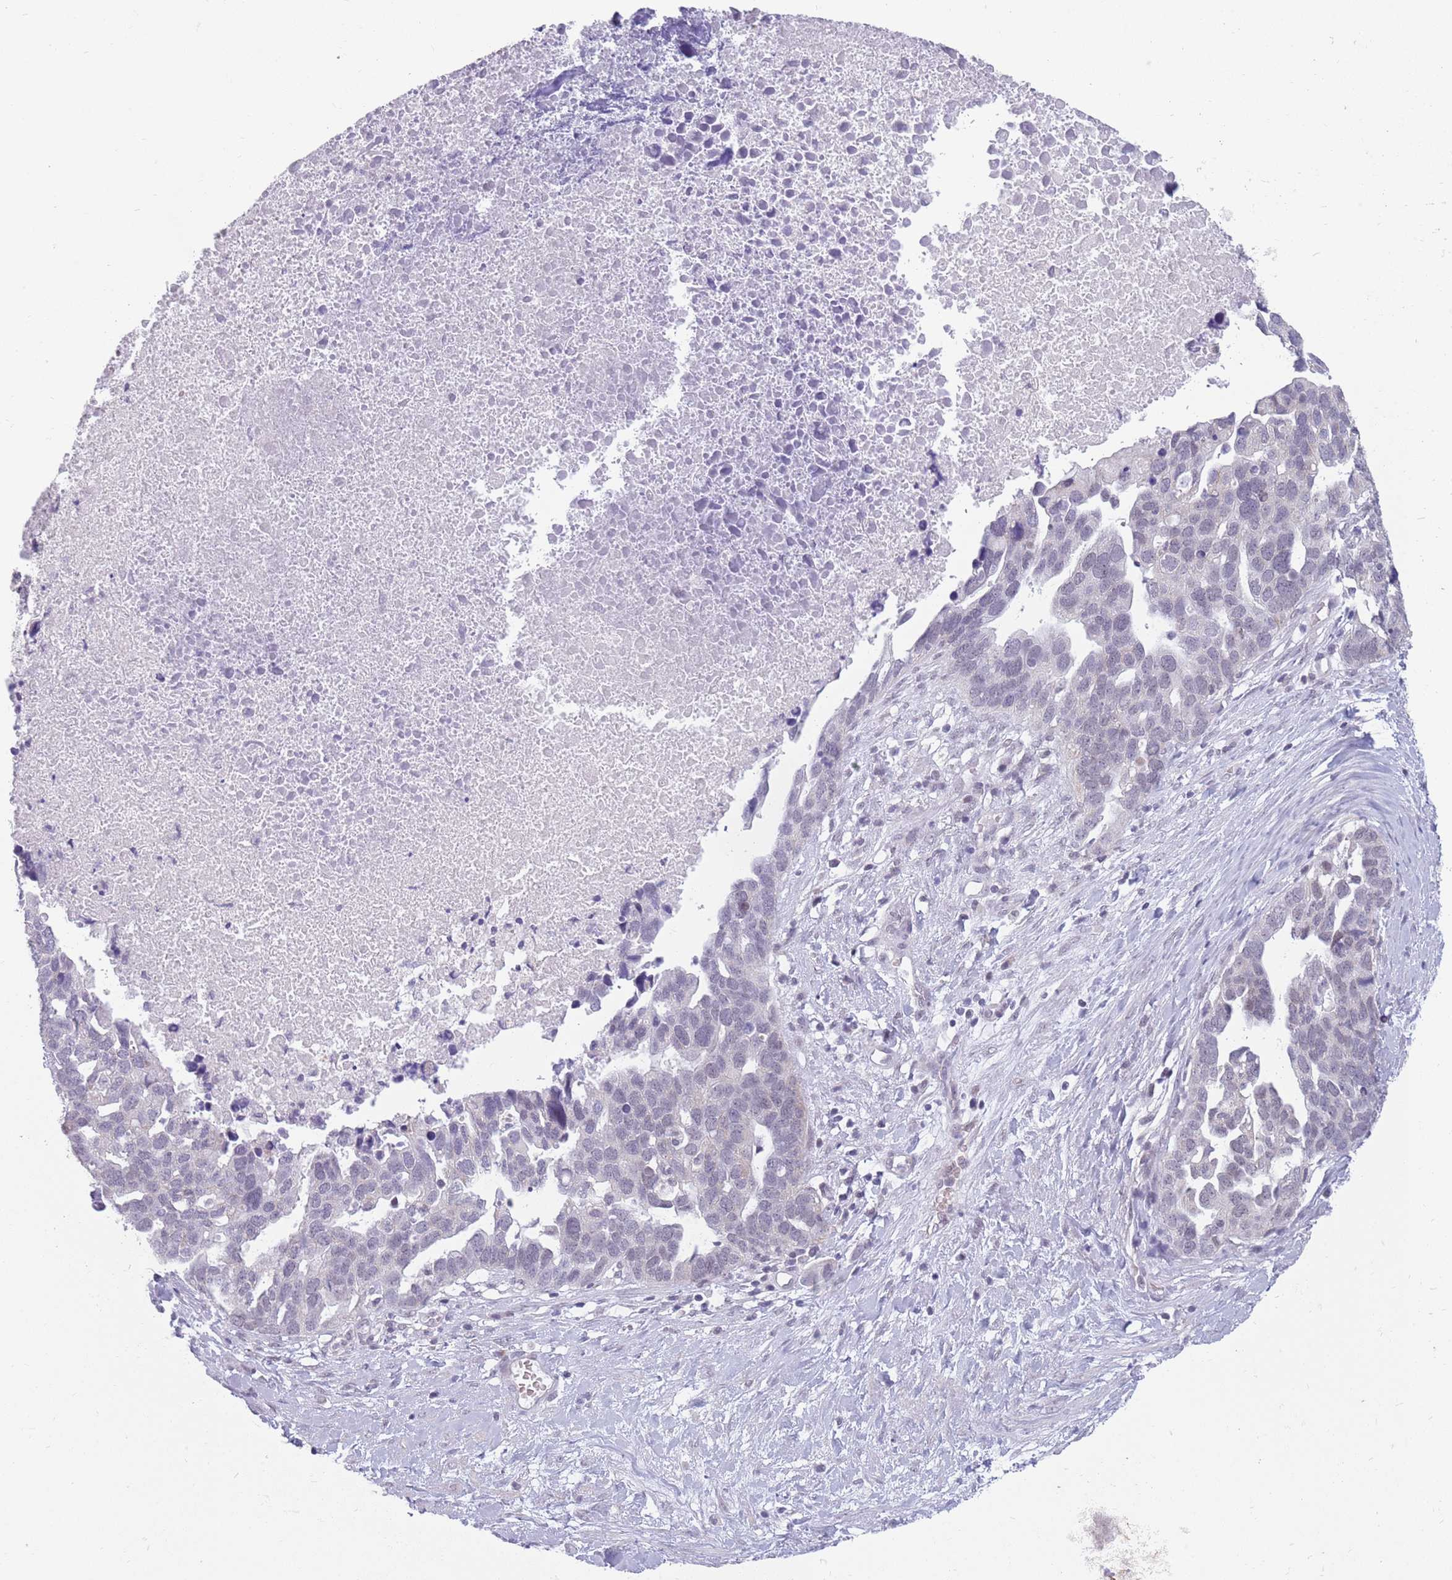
{"staining": {"intensity": "negative", "quantity": "none", "location": "none"}, "tissue": "ovarian cancer", "cell_type": "Tumor cells", "image_type": "cancer", "snomed": [{"axis": "morphology", "description": "Cystadenocarcinoma, serous, NOS"}, {"axis": "topography", "description": "Ovary"}], "caption": "This is a photomicrograph of IHC staining of ovarian cancer, which shows no staining in tumor cells.", "gene": "ZNF574", "patient": {"sex": "female", "age": 54}}